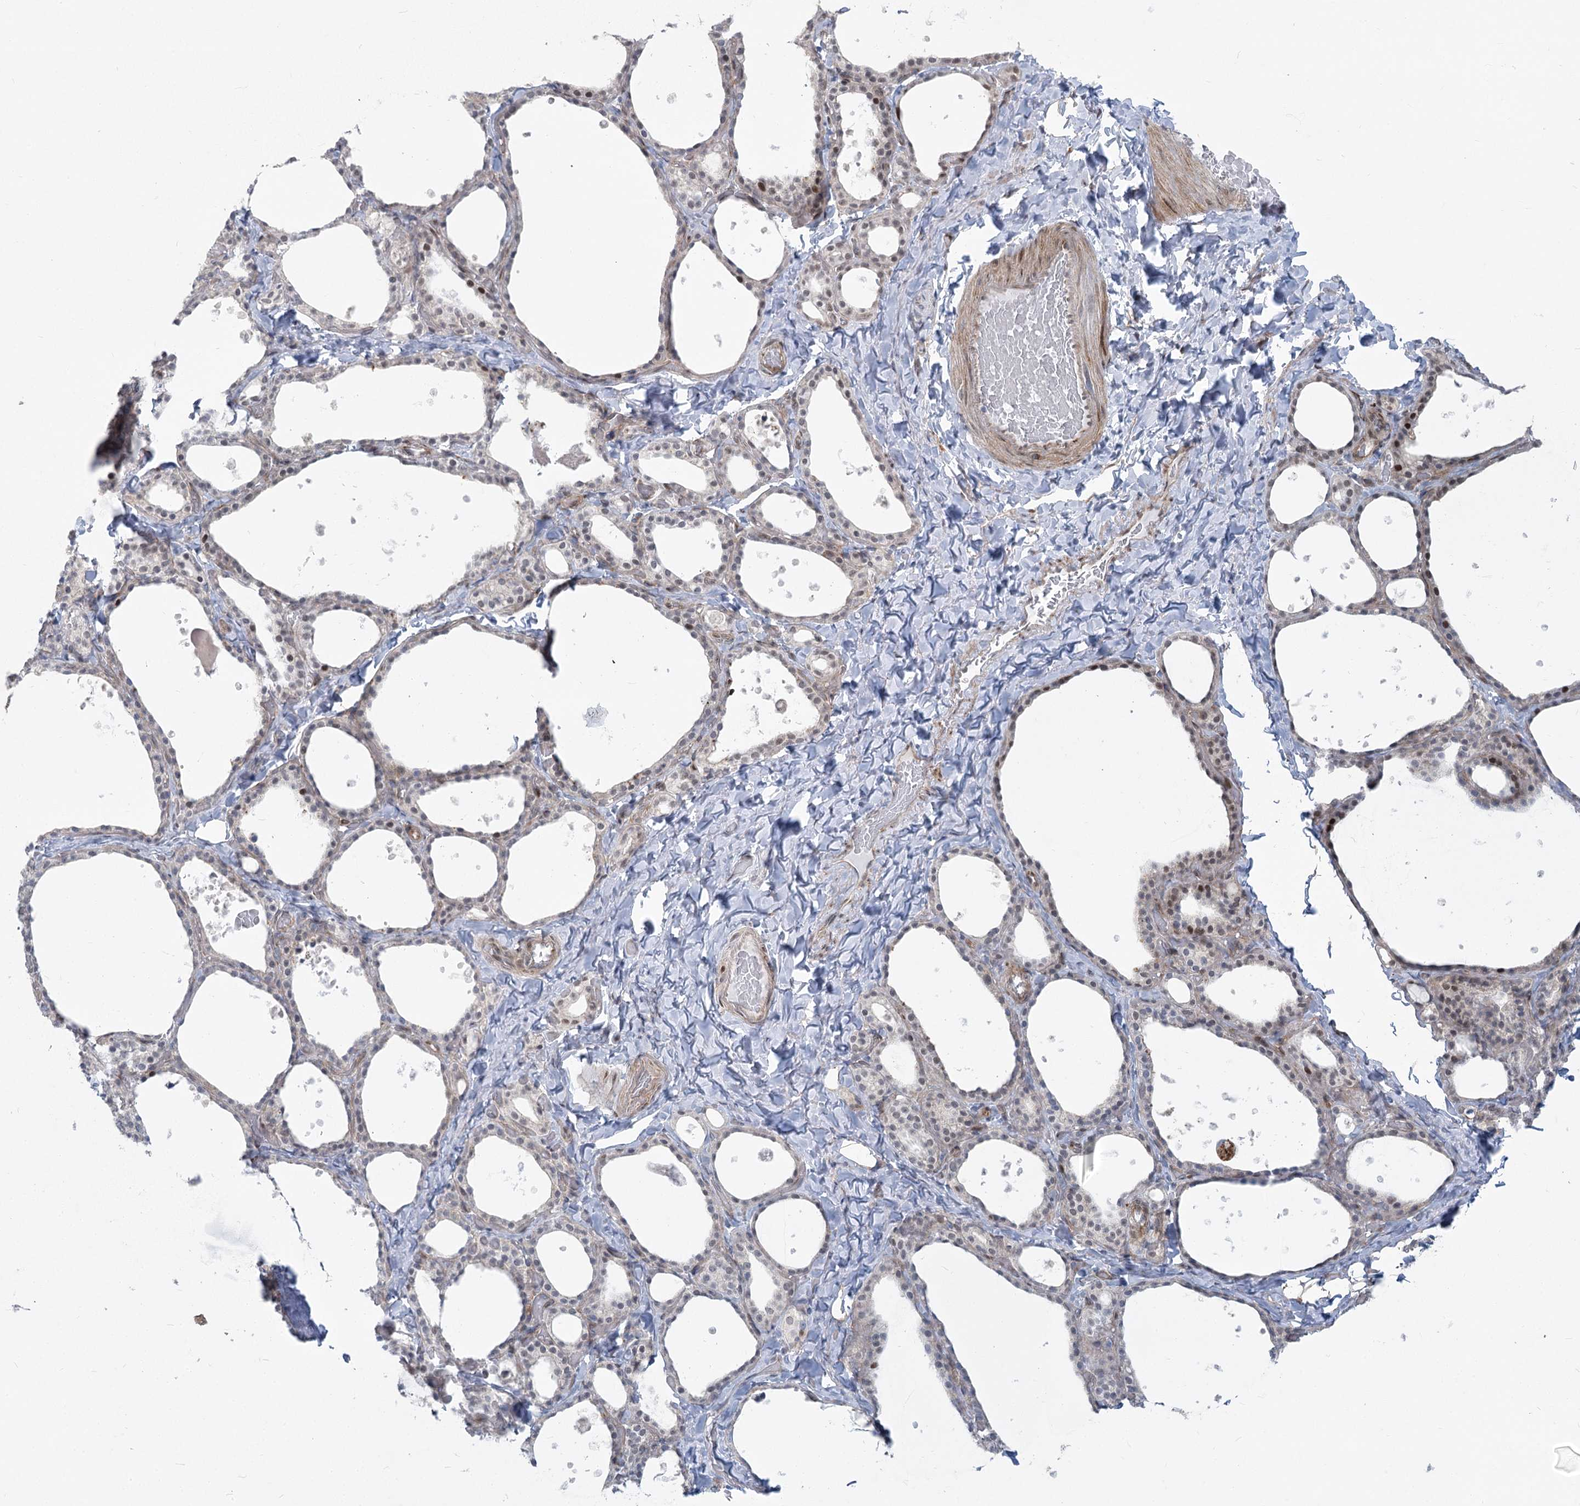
{"staining": {"intensity": "negative", "quantity": "none", "location": "none"}, "tissue": "thyroid gland", "cell_type": "Glandular cells", "image_type": "normal", "snomed": [{"axis": "morphology", "description": "Normal tissue, NOS"}, {"axis": "topography", "description": "Thyroid gland"}], "caption": "This is an immunohistochemistry (IHC) micrograph of unremarkable human thyroid gland. There is no staining in glandular cells.", "gene": "ABITRAM", "patient": {"sex": "female", "age": 44}}